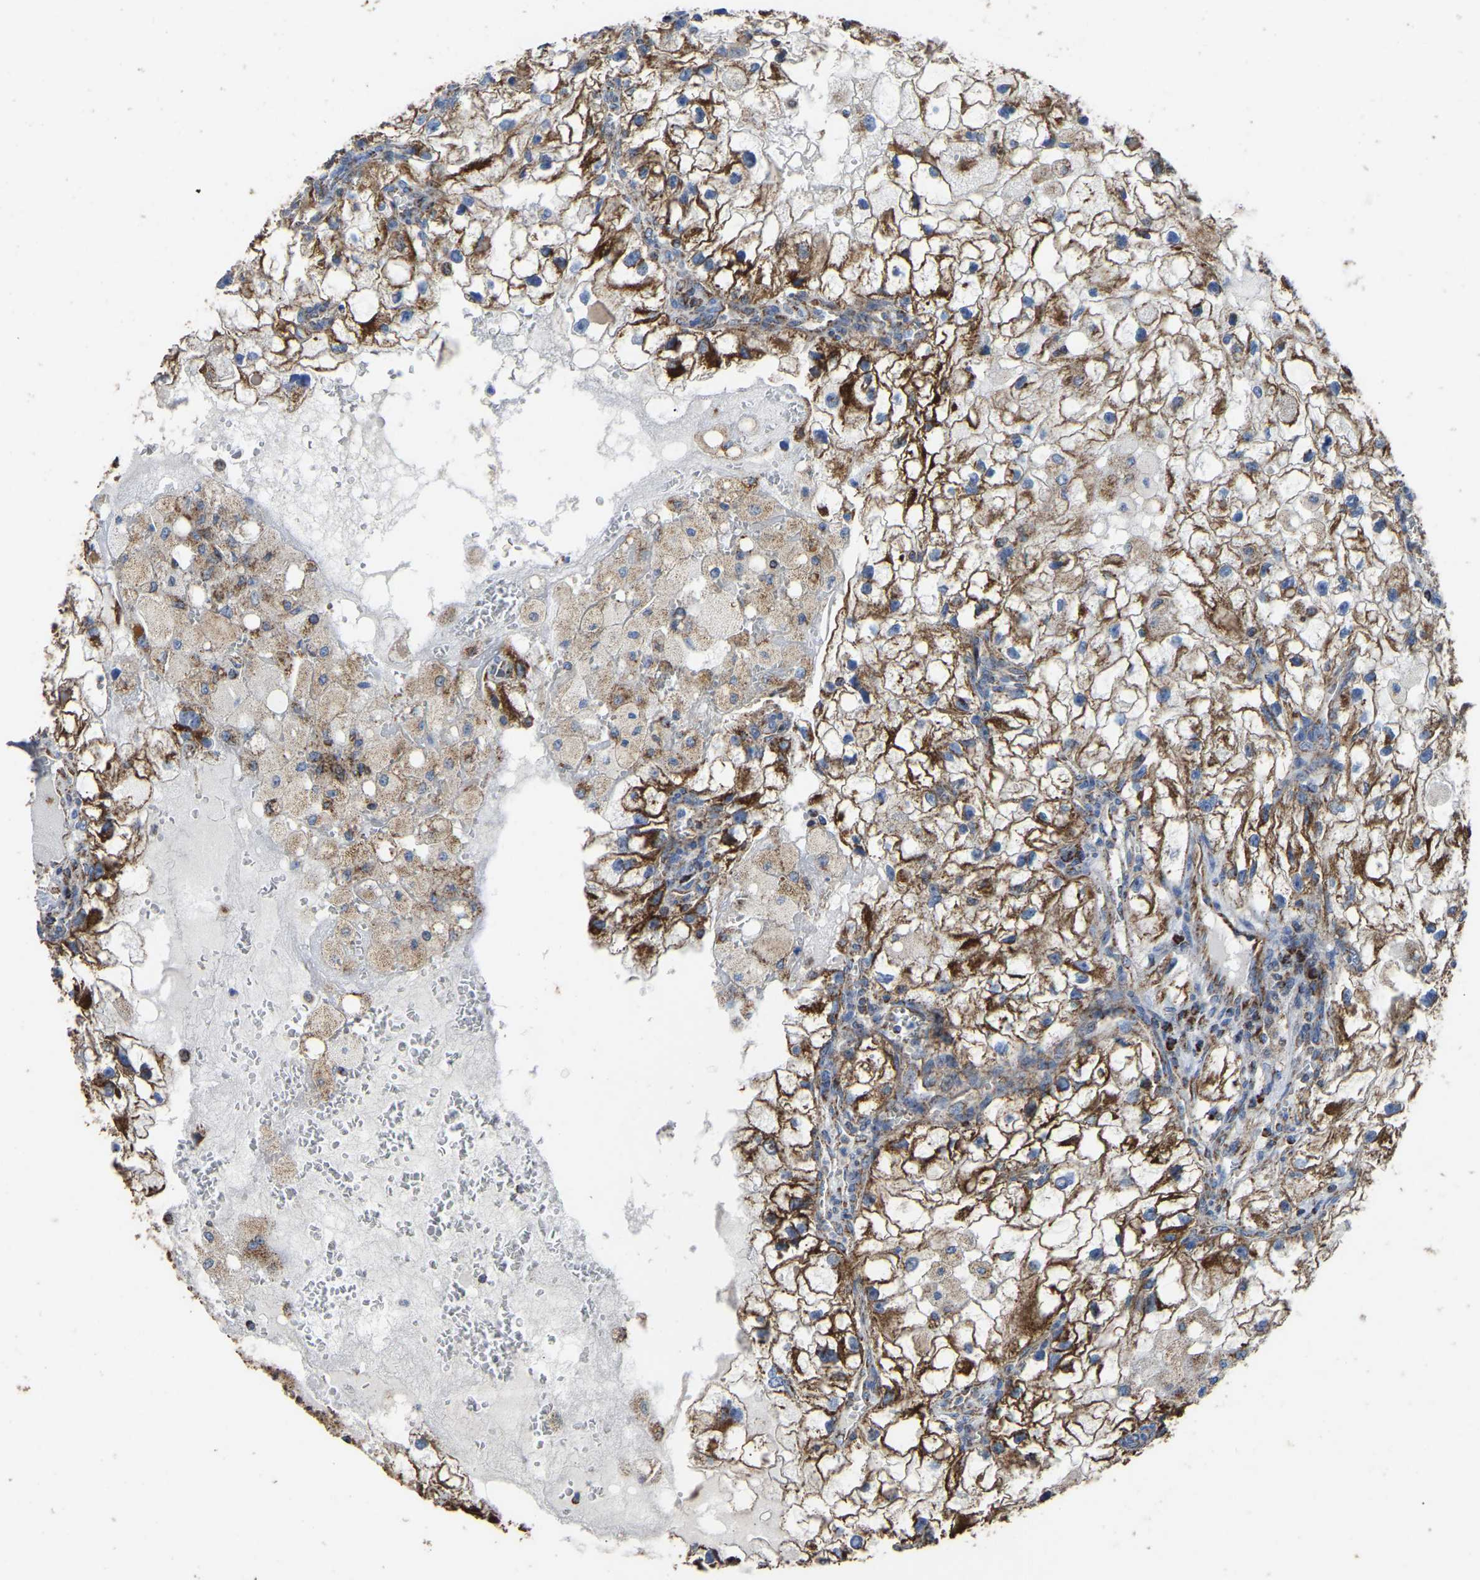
{"staining": {"intensity": "strong", "quantity": ">75%", "location": "cytoplasmic/membranous"}, "tissue": "renal cancer", "cell_type": "Tumor cells", "image_type": "cancer", "snomed": [{"axis": "morphology", "description": "Adenocarcinoma, NOS"}, {"axis": "topography", "description": "Kidney"}], "caption": "Immunohistochemical staining of renal cancer displays strong cytoplasmic/membranous protein positivity in approximately >75% of tumor cells.", "gene": "ETFA", "patient": {"sex": "female", "age": 70}}